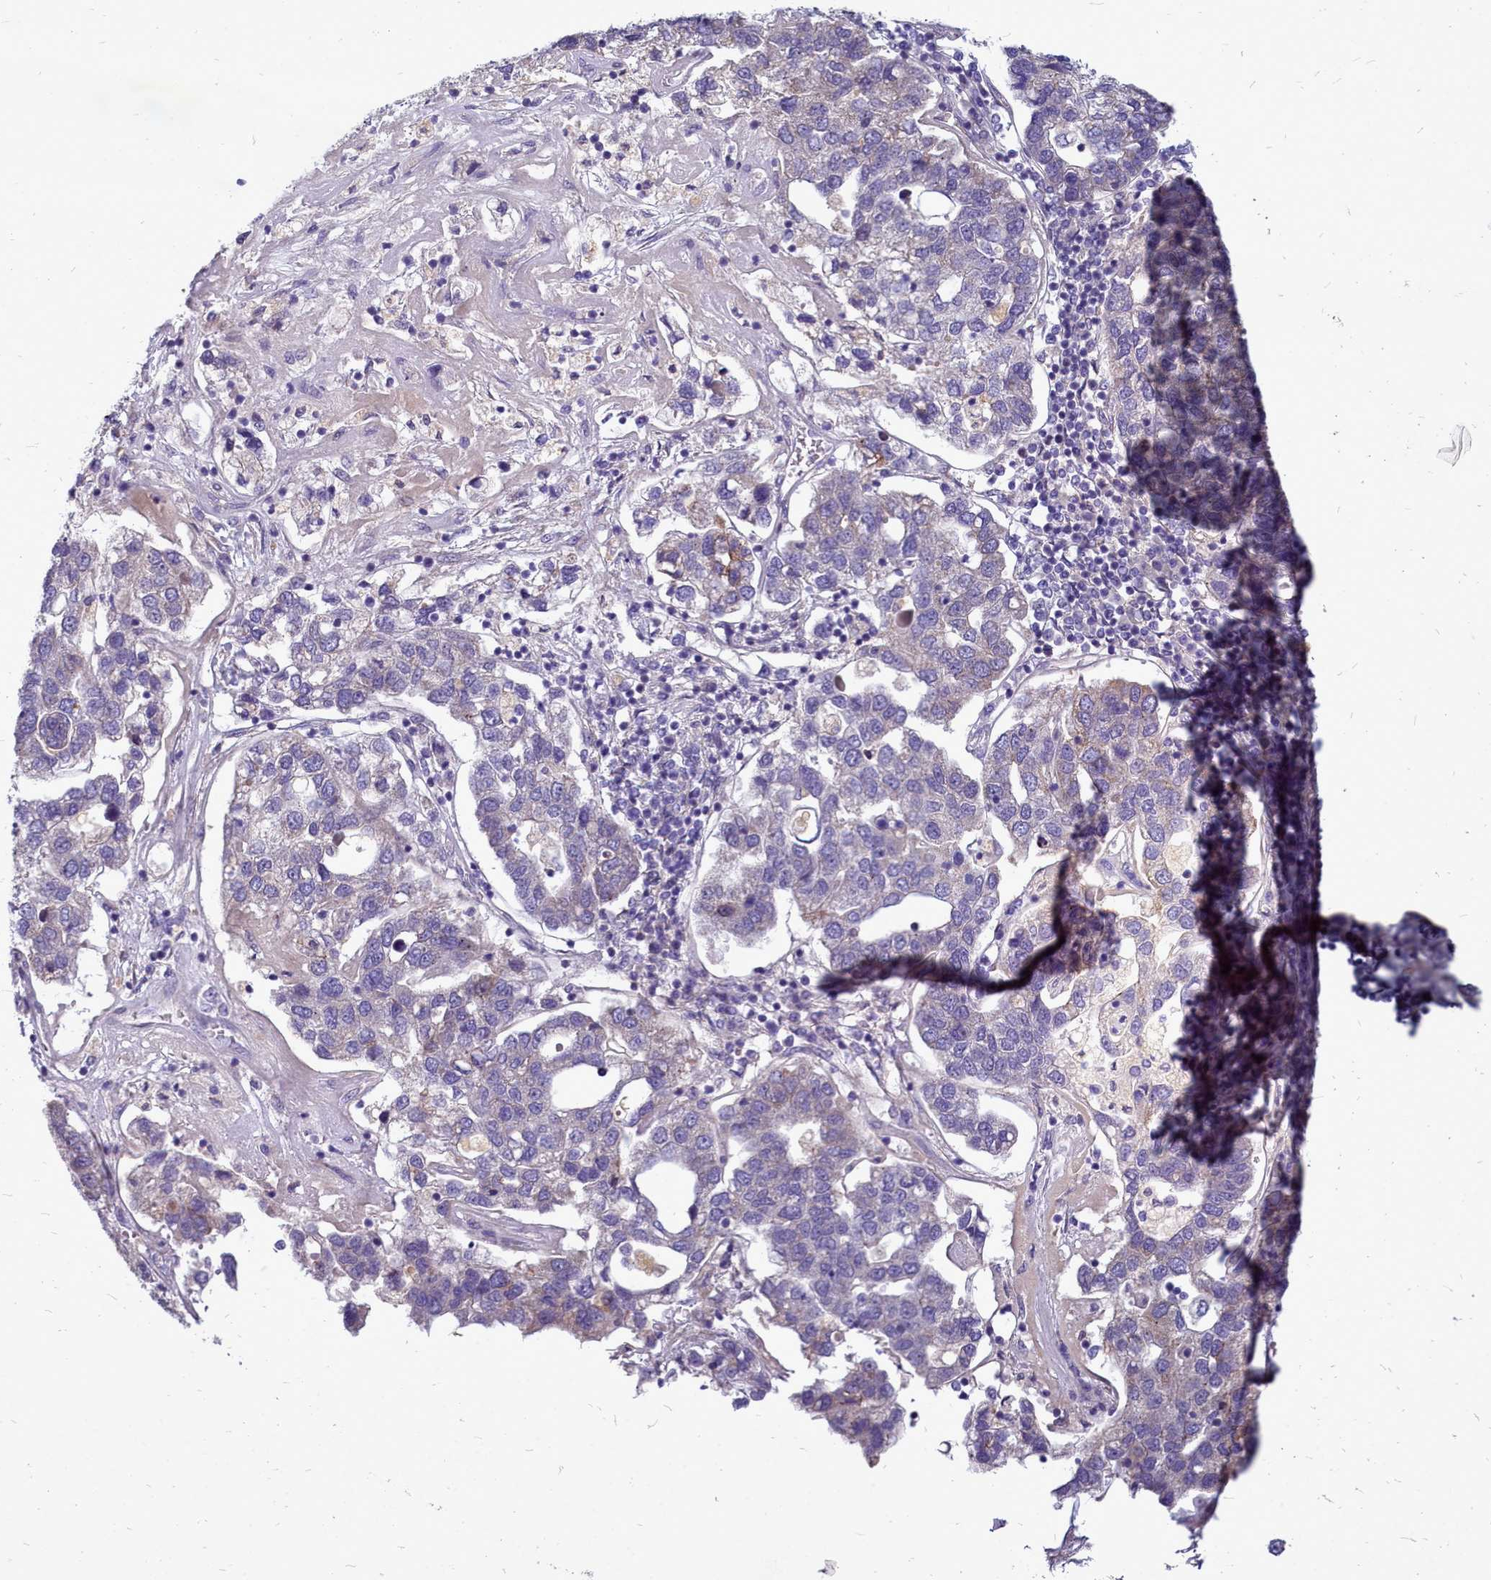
{"staining": {"intensity": "negative", "quantity": "none", "location": "none"}, "tissue": "pancreatic cancer", "cell_type": "Tumor cells", "image_type": "cancer", "snomed": [{"axis": "morphology", "description": "Adenocarcinoma, NOS"}, {"axis": "topography", "description": "Pancreas"}], "caption": "Tumor cells show no significant staining in adenocarcinoma (pancreatic). (Immunohistochemistry (ihc), brightfield microscopy, high magnification).", "gene": "SMPD4", "patient": {"sex": "female", "age": 61}}